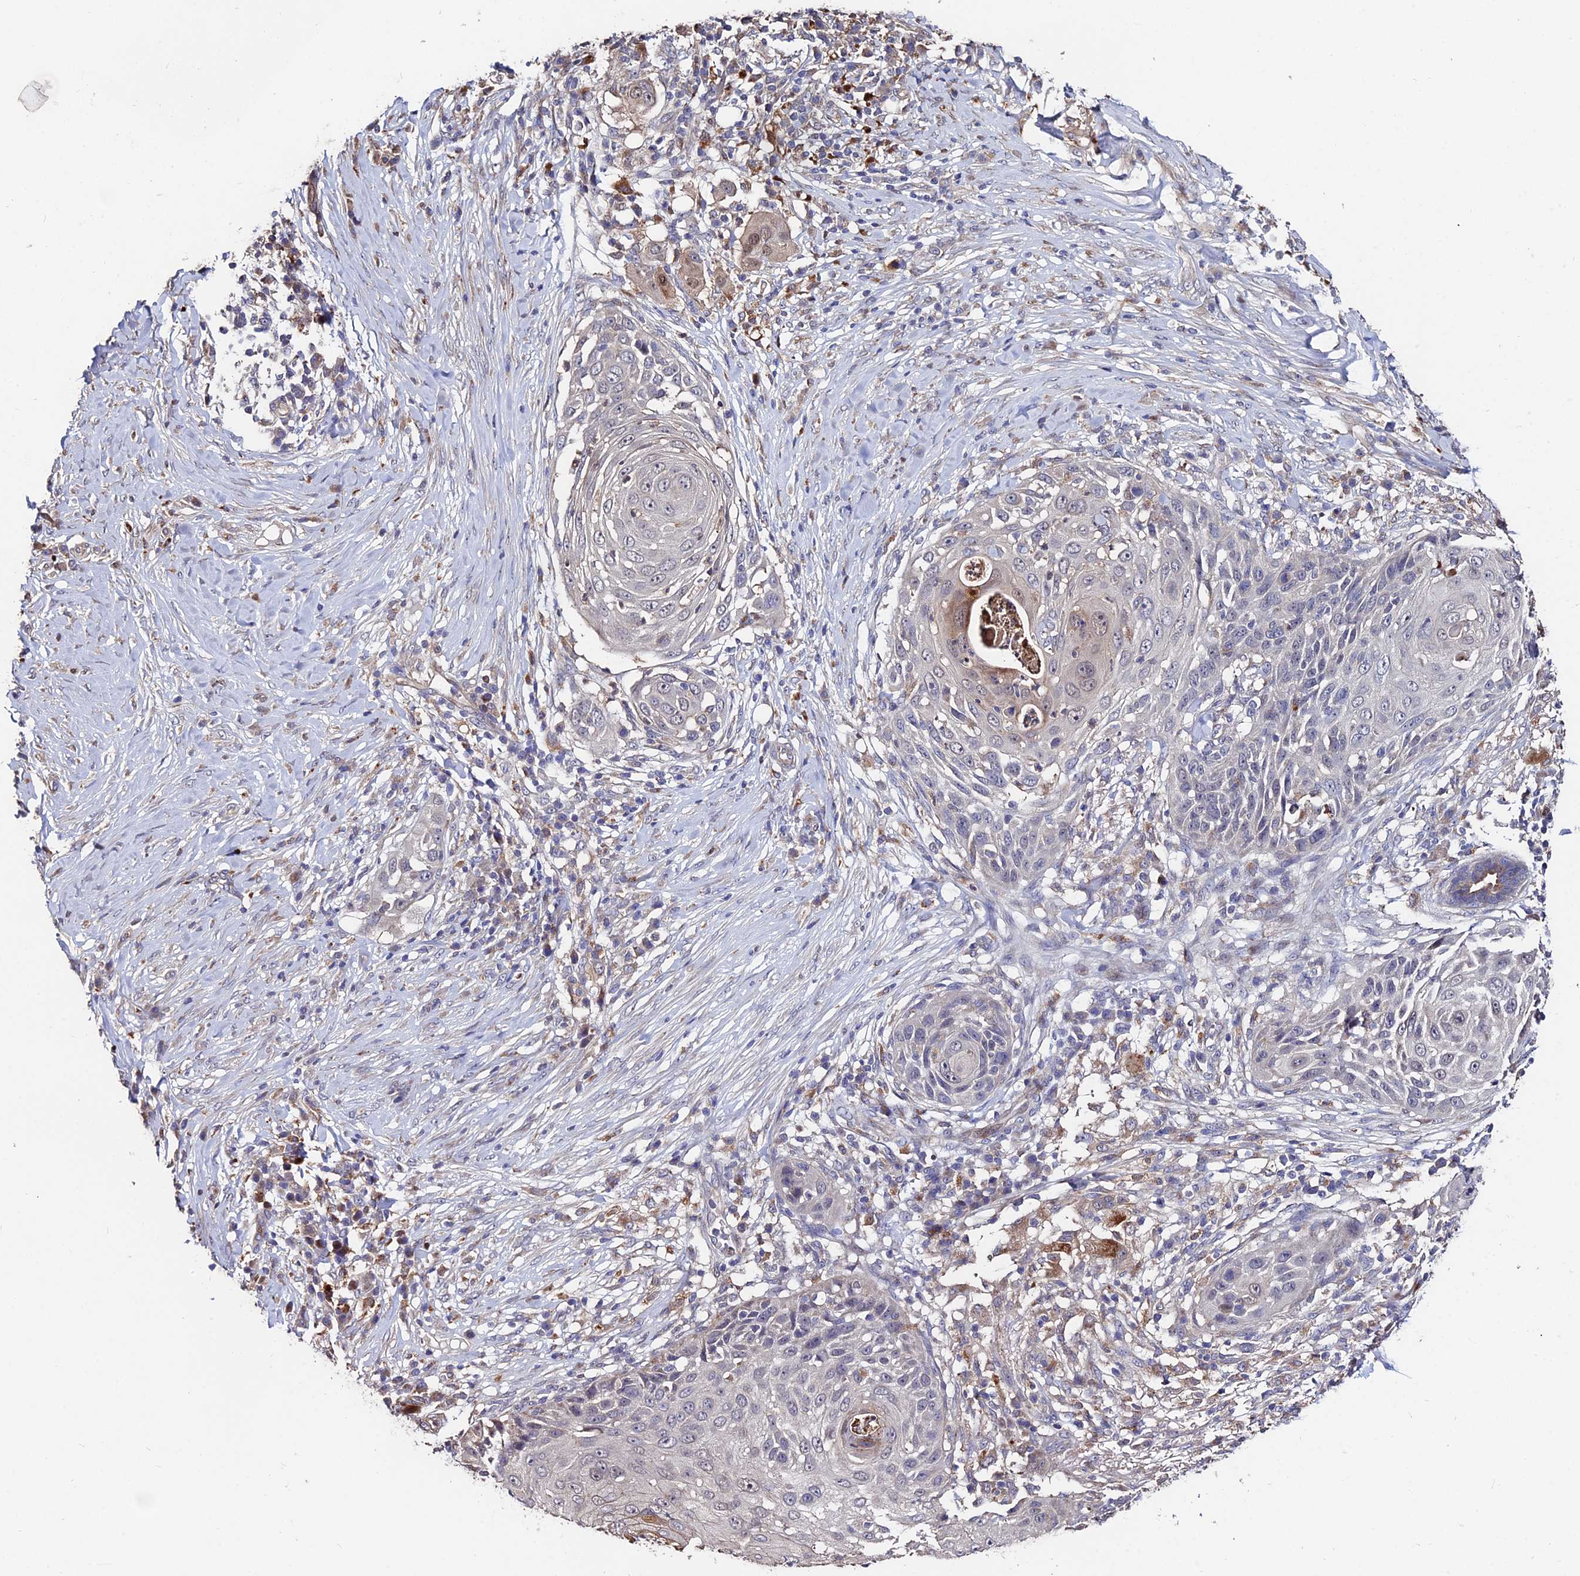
{"staining": {"intensity": "weak", "quantity": "<25%", "location": "nuclear"}, "tissue": "skin cancer", "cell_type": "Tumor cells", "image_type": "cancer", "snomed": [{"axis": "morphology", "description": "Squamous cell carcinoma, NOS"}, {"axis": "topography", "description": "Skin"}], "caption": "The immunohistochemistry photomicrograph has no significant positivity in tumor cells of skin cancer tissue.", "gene": "ACTR5", "patient": {"sex": "female", "age": 44}}